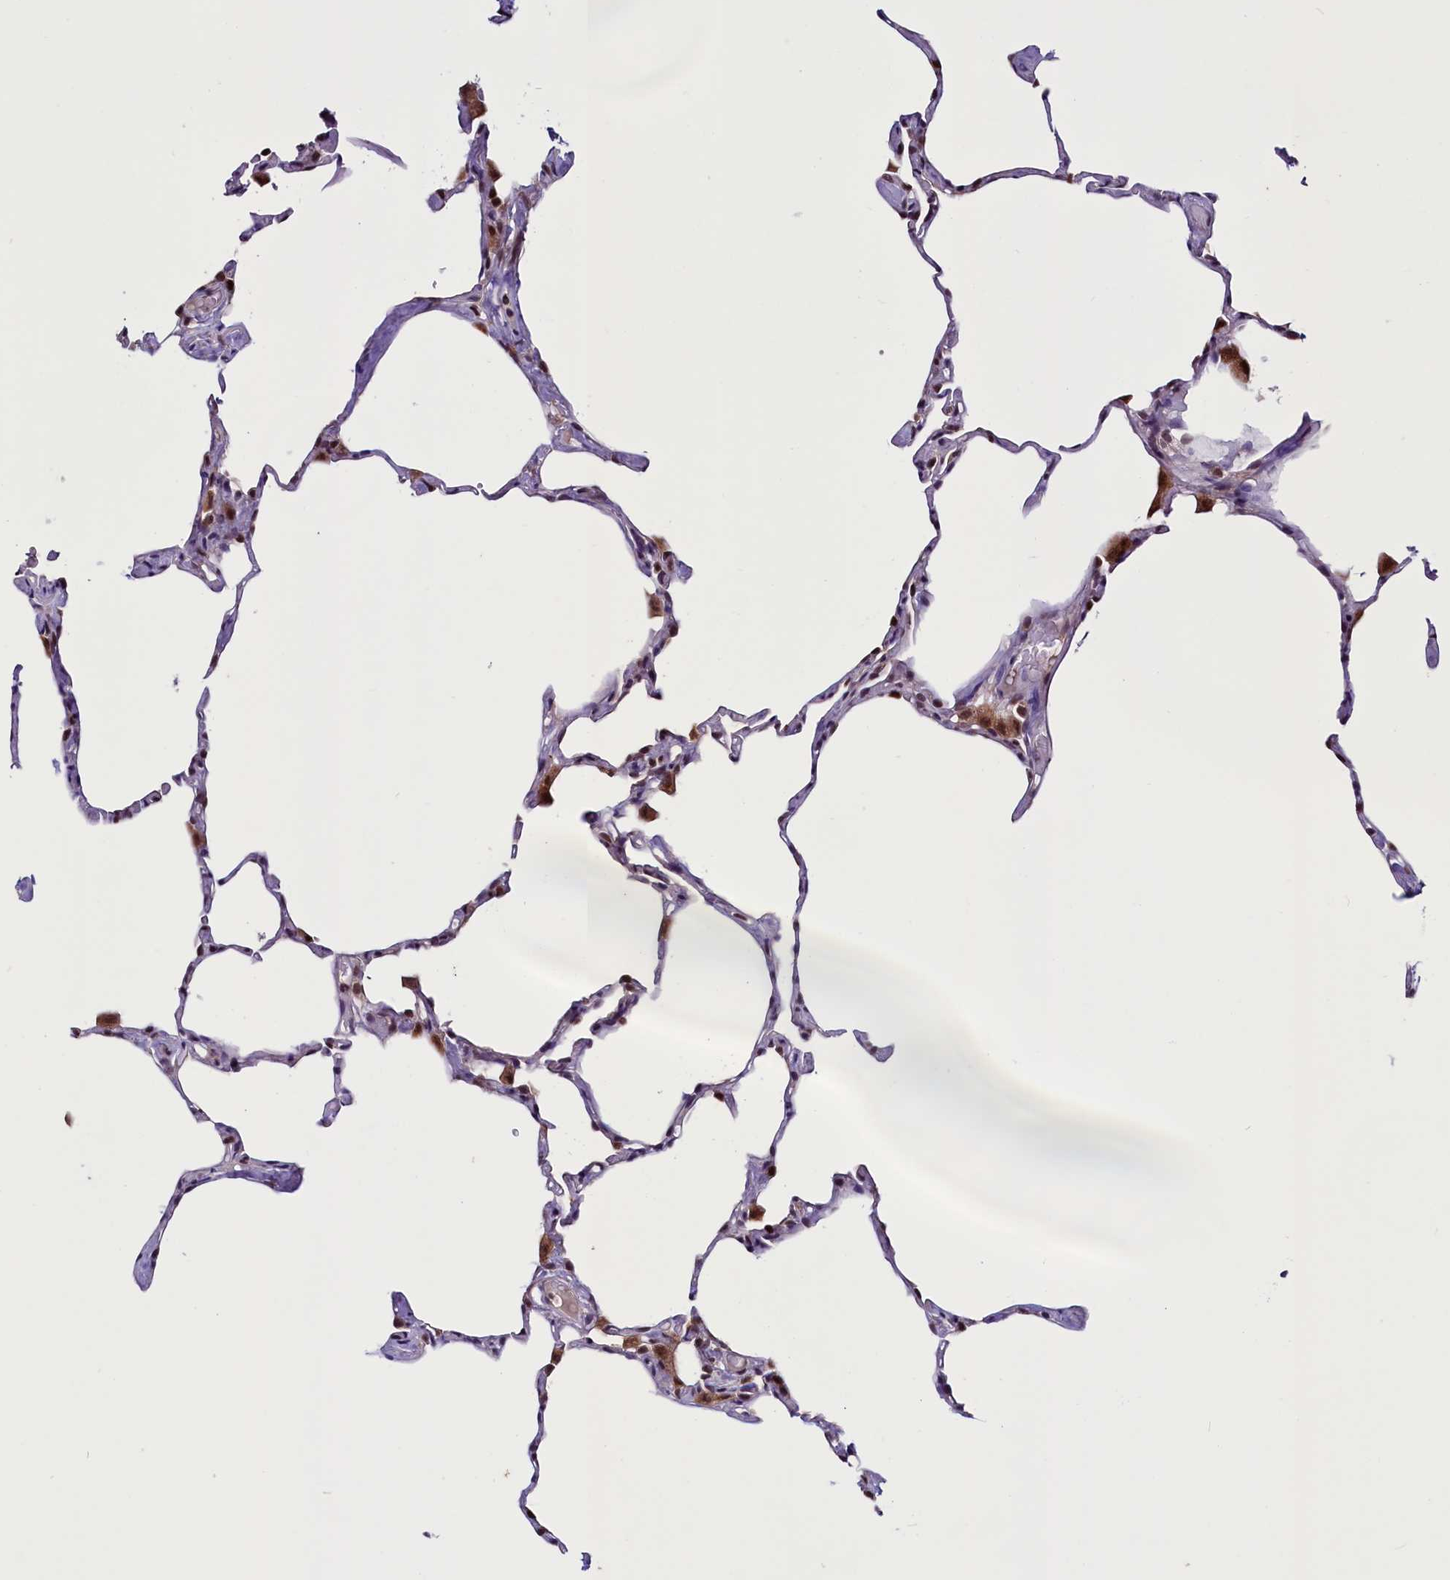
{"staining": {"intensity": "weak", "quantity": "<25%", "location": "cytoplasmic/membranous"}, "tissue": "lung", "cell_type": "Alveolar cells", "image_type": "normal", "snomed": [{"axis": "morphology", "description": "Normal tissue, NOS"}, {"axis": "topography", "description": "Lung"}], "caption": "Micrograph shows no protein staining in alveolar cells of normal lung. (DAB IHC, high magnification).", "gene": "RNMT", "patient": {"sex": "male", "age": 65}}